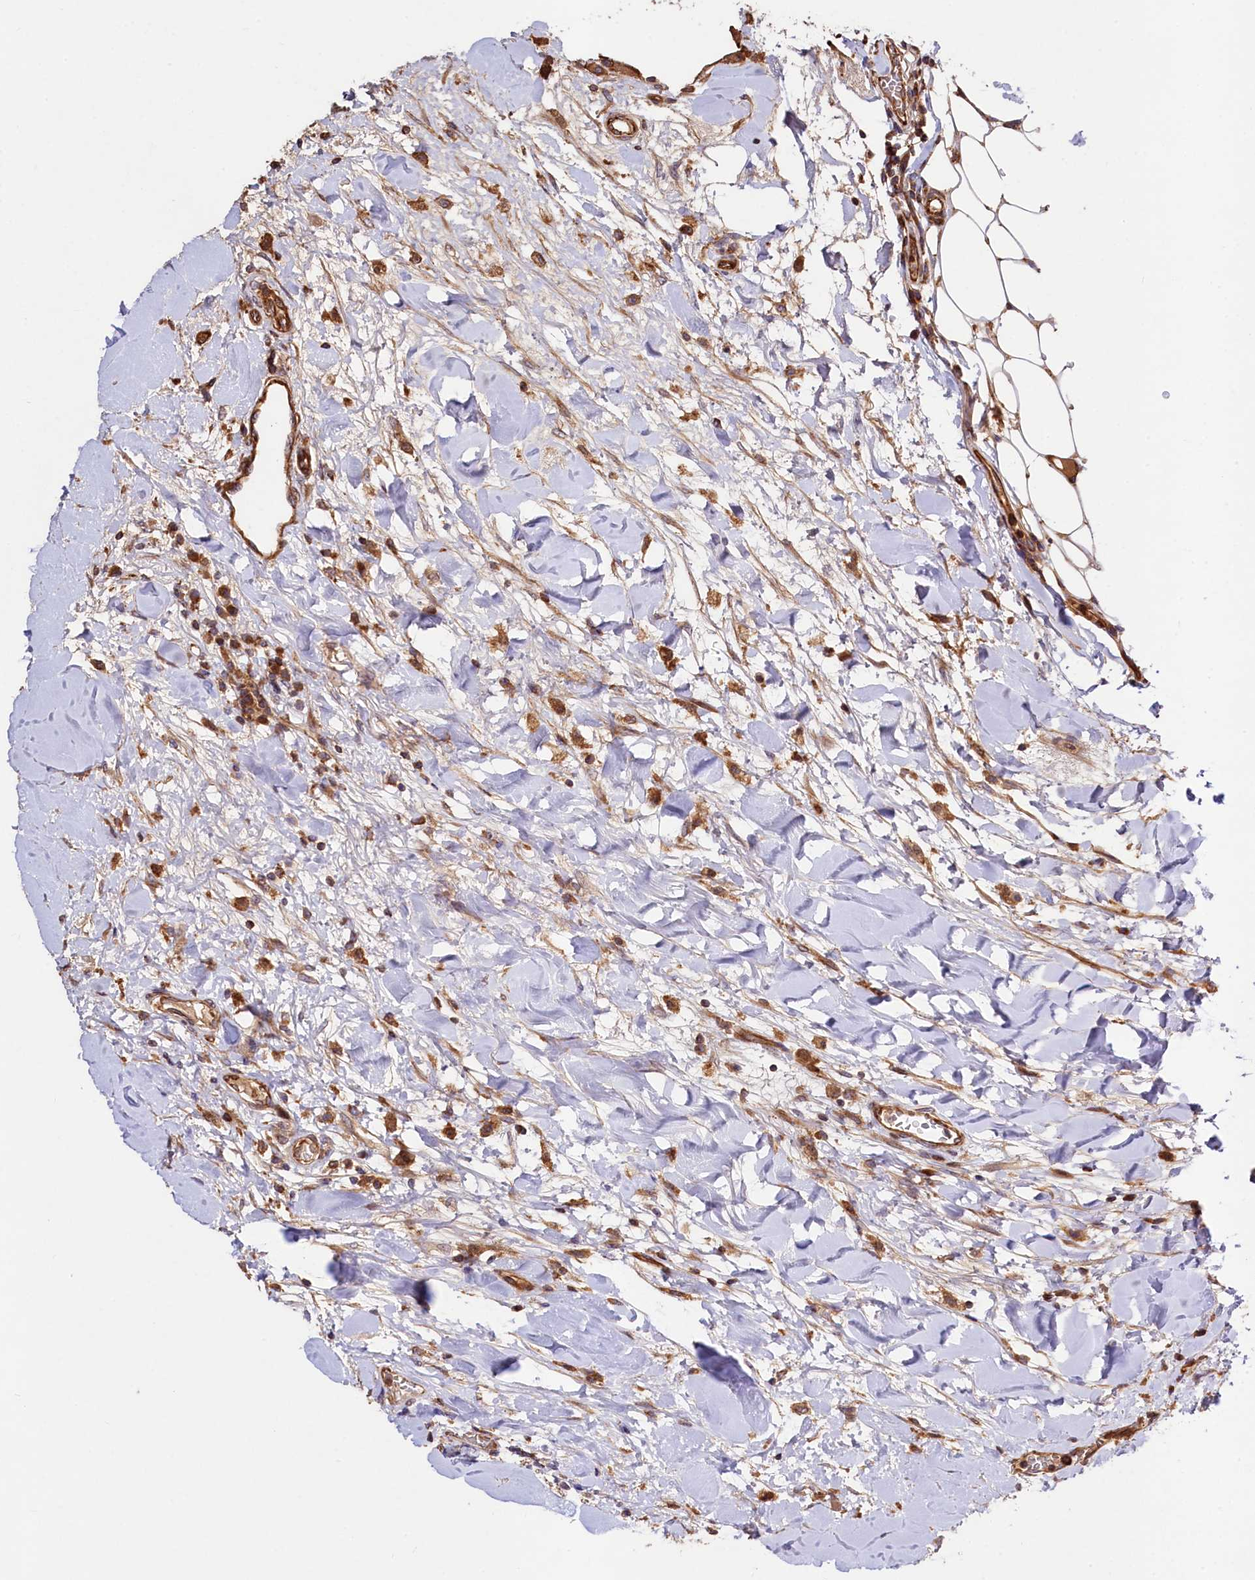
{"staining": {"intensity": "moderate", "quantity": ">75%", "location": "cytoplasmic/membranous"}, "tissue": "breast cancer", "cell_type": "Tumor cells", "image_type": "cancer", "snomed": [{"axis": "morphology", "description": "Duct carcinoma"}, {"axis": "topography", "description": "Breast"}], "caption": "The histopathology image displays a brown stain indicating the presence of a protein in the cytoplasmic/membranous of tumor cells in breast invasive ductal carcinoma. The protein is shown in brown color, while the nuclei are stained blue.", "gene": "KLHDC4", "patient": {"sex": "female", "age": 40}}